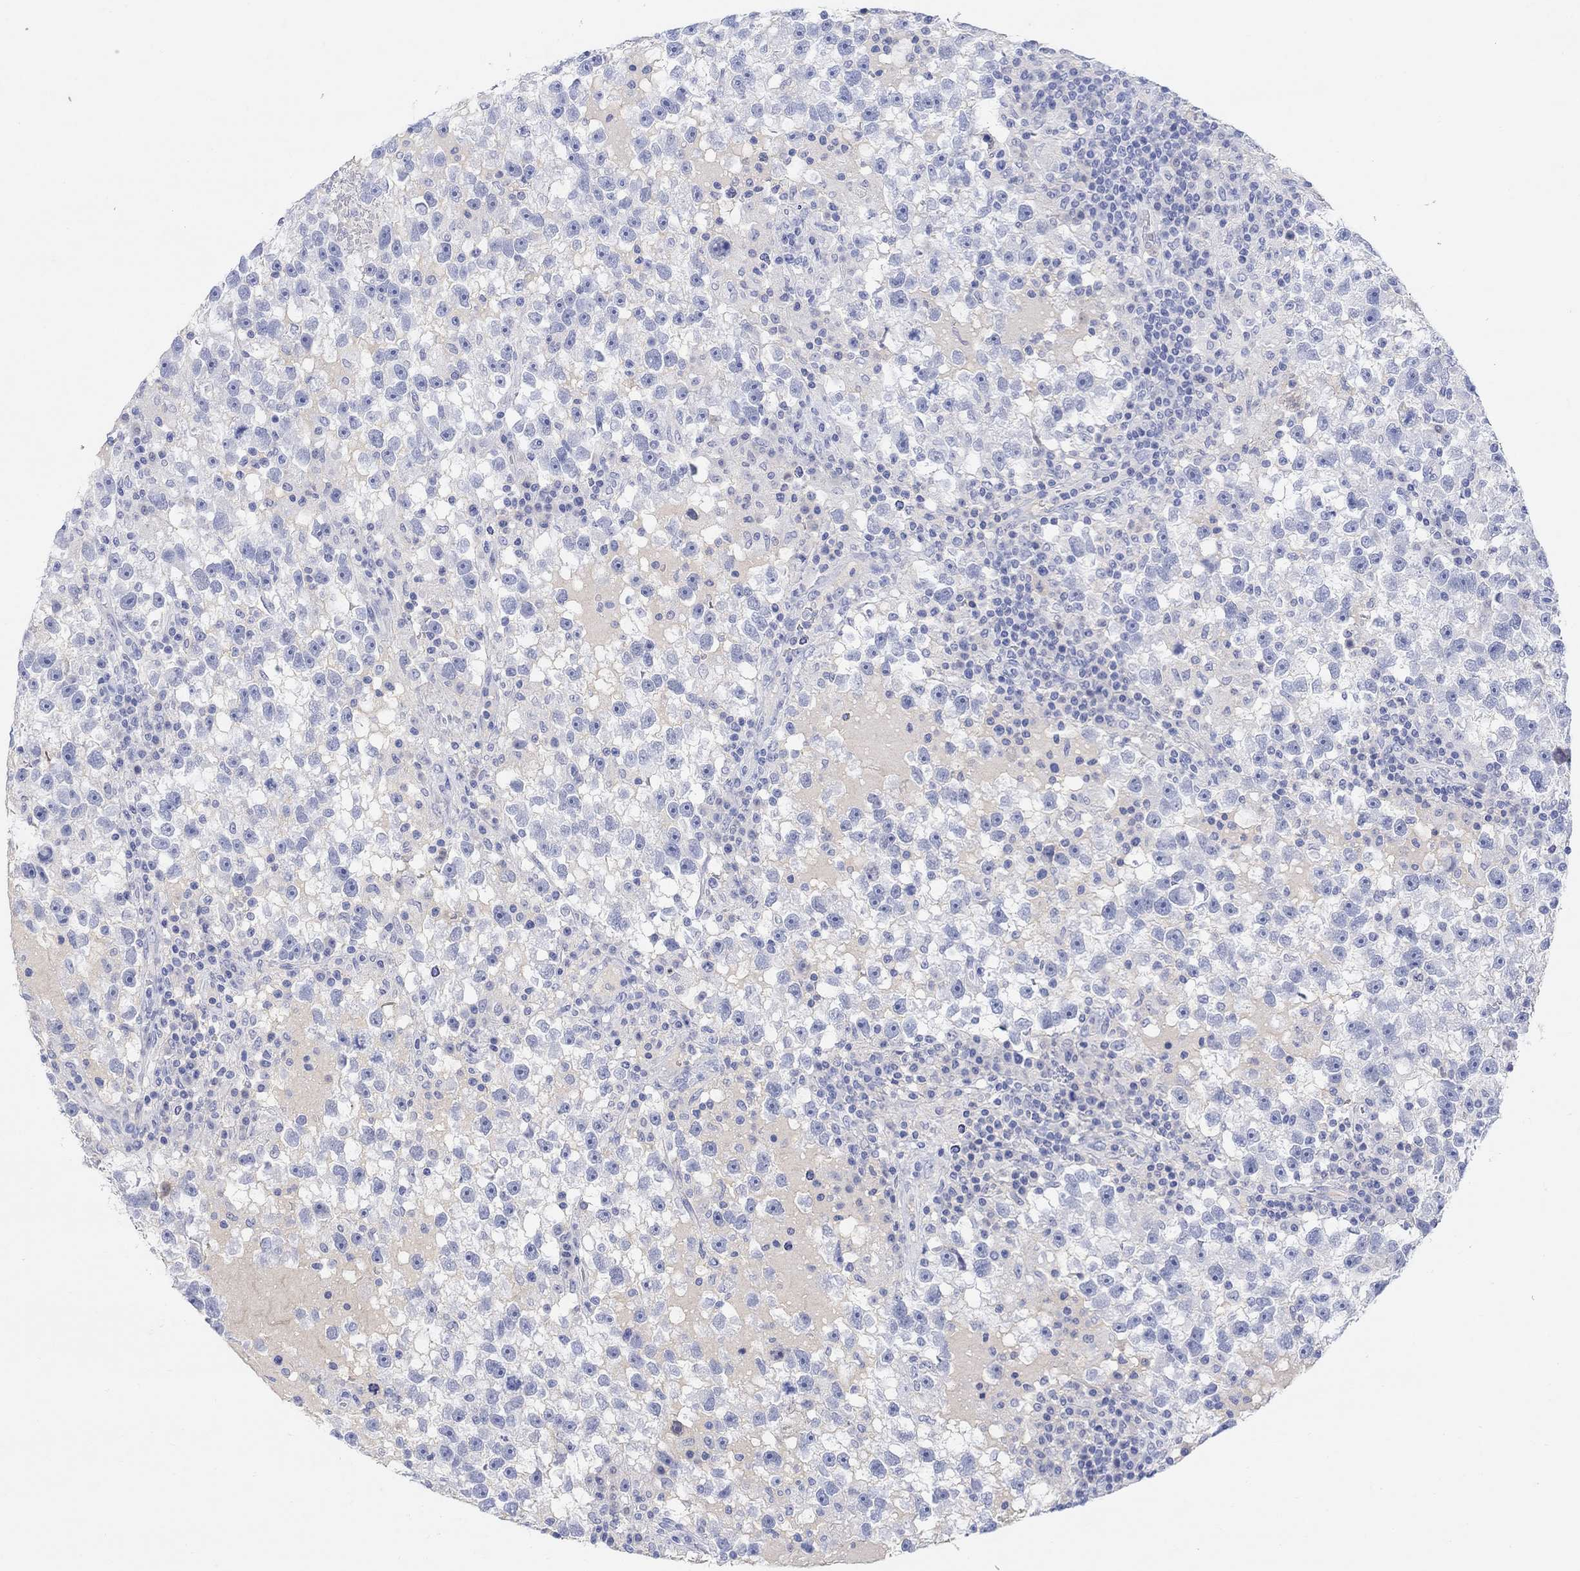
{"staining": {"intensity": "negative", "quantity": "none", "location": "none"}, "tissue": "testis cancer", "cell_type": "Tumor cells", "image_type": "cancer", "snomed": [{"axis": "morphology", "description": "Seminoma, NOS"}, {"axis": "topography", "description": "Testis"}], "caption": "Testis cancer was stained to show a protein in brown. There is no significant expression in tumor cells.", "gene": "TYR", "patient": {"sex": "male", "age": 47}}